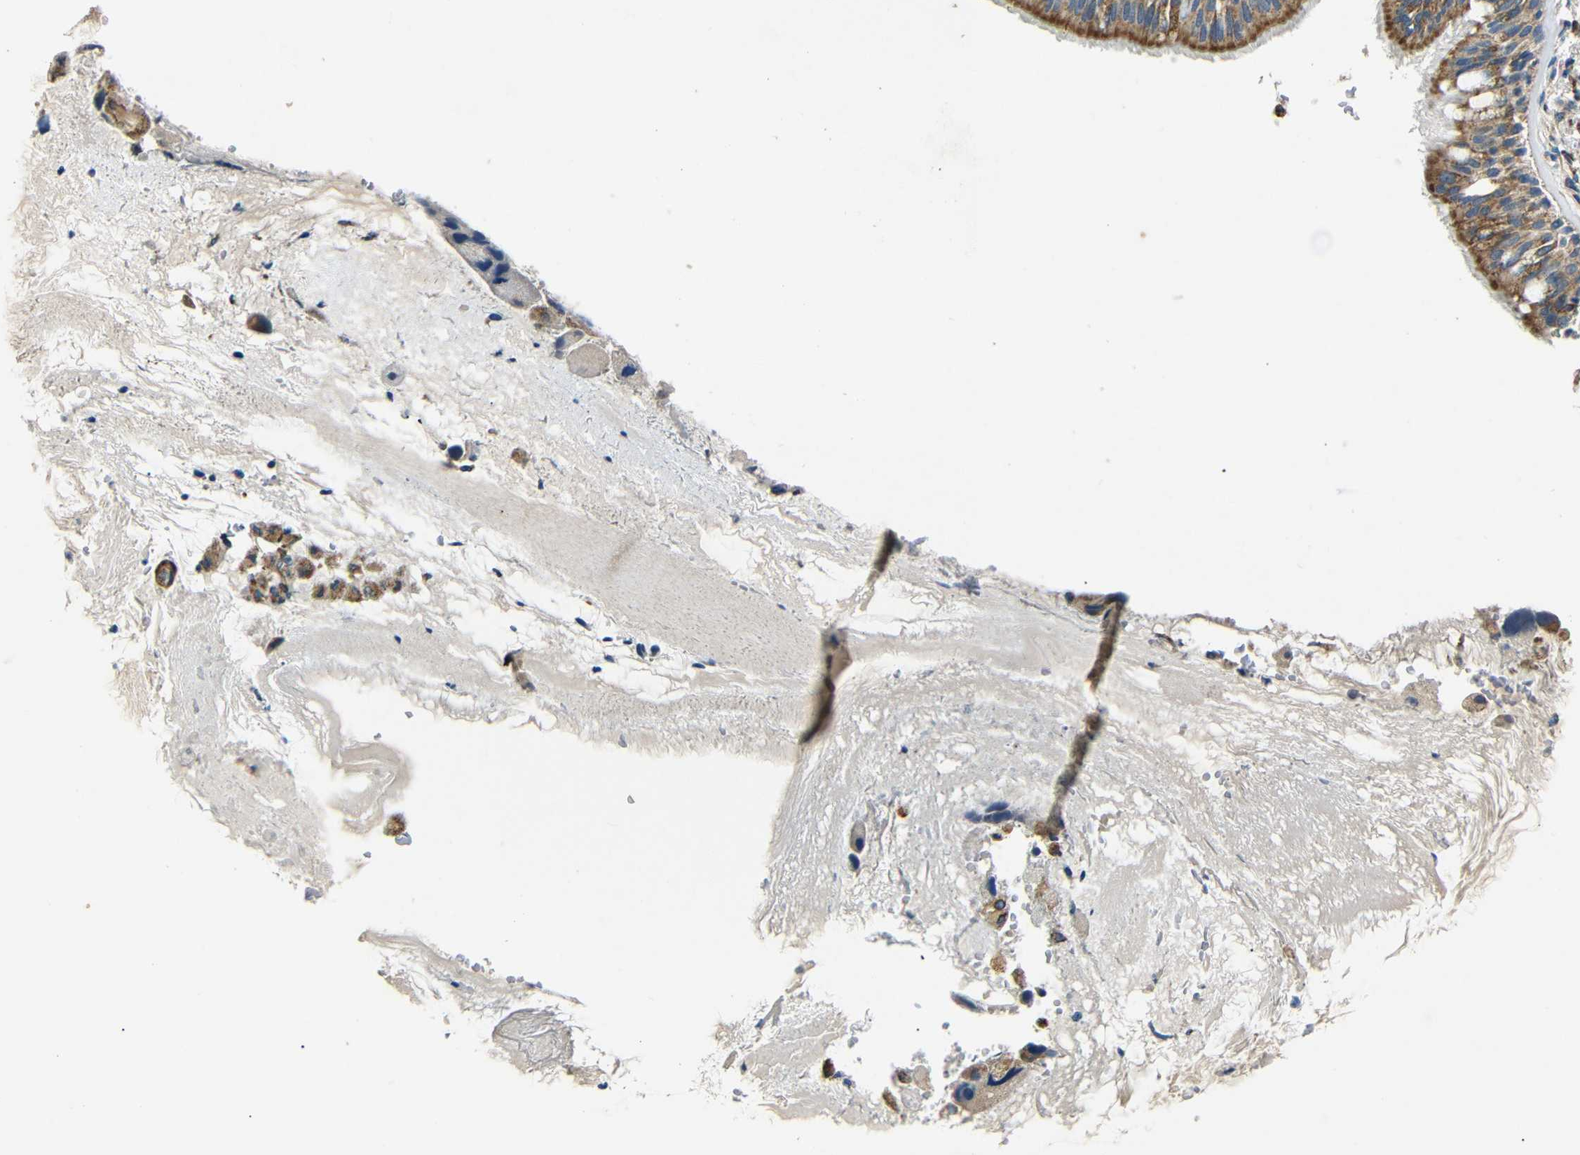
{"staining": {"intensity": "moderate", "quantity": ">75%", "location": "cytoplasmic/membranous"}, "tissue": "bronchus", "cell_type": "Respiratory epithelial cells", "image_type": "normal", "snomed": [{"axis": "morphology", "description": "Normal tissue, NOS"}, {"axis": "morphology", "description": "Adenocarcinoma, NOS"}, {"axis": "morphology", "description": "Adenocarcinoma, metastatic, NOS"}, {"axis": "topography", "description": "Lymph node"}, {"axis": "topography", "description": "Bronchus"}, {"axis": "topography", "description": "Lung"}], "caption": "Bronchus was stained to show a protein in brown. There is medium levels of moderate cytoplasmic/membranous staining in about >75% of respiratory epithelial cells.", "gene": "NETO2", "patient": {"sex": "female", "age": 54}}